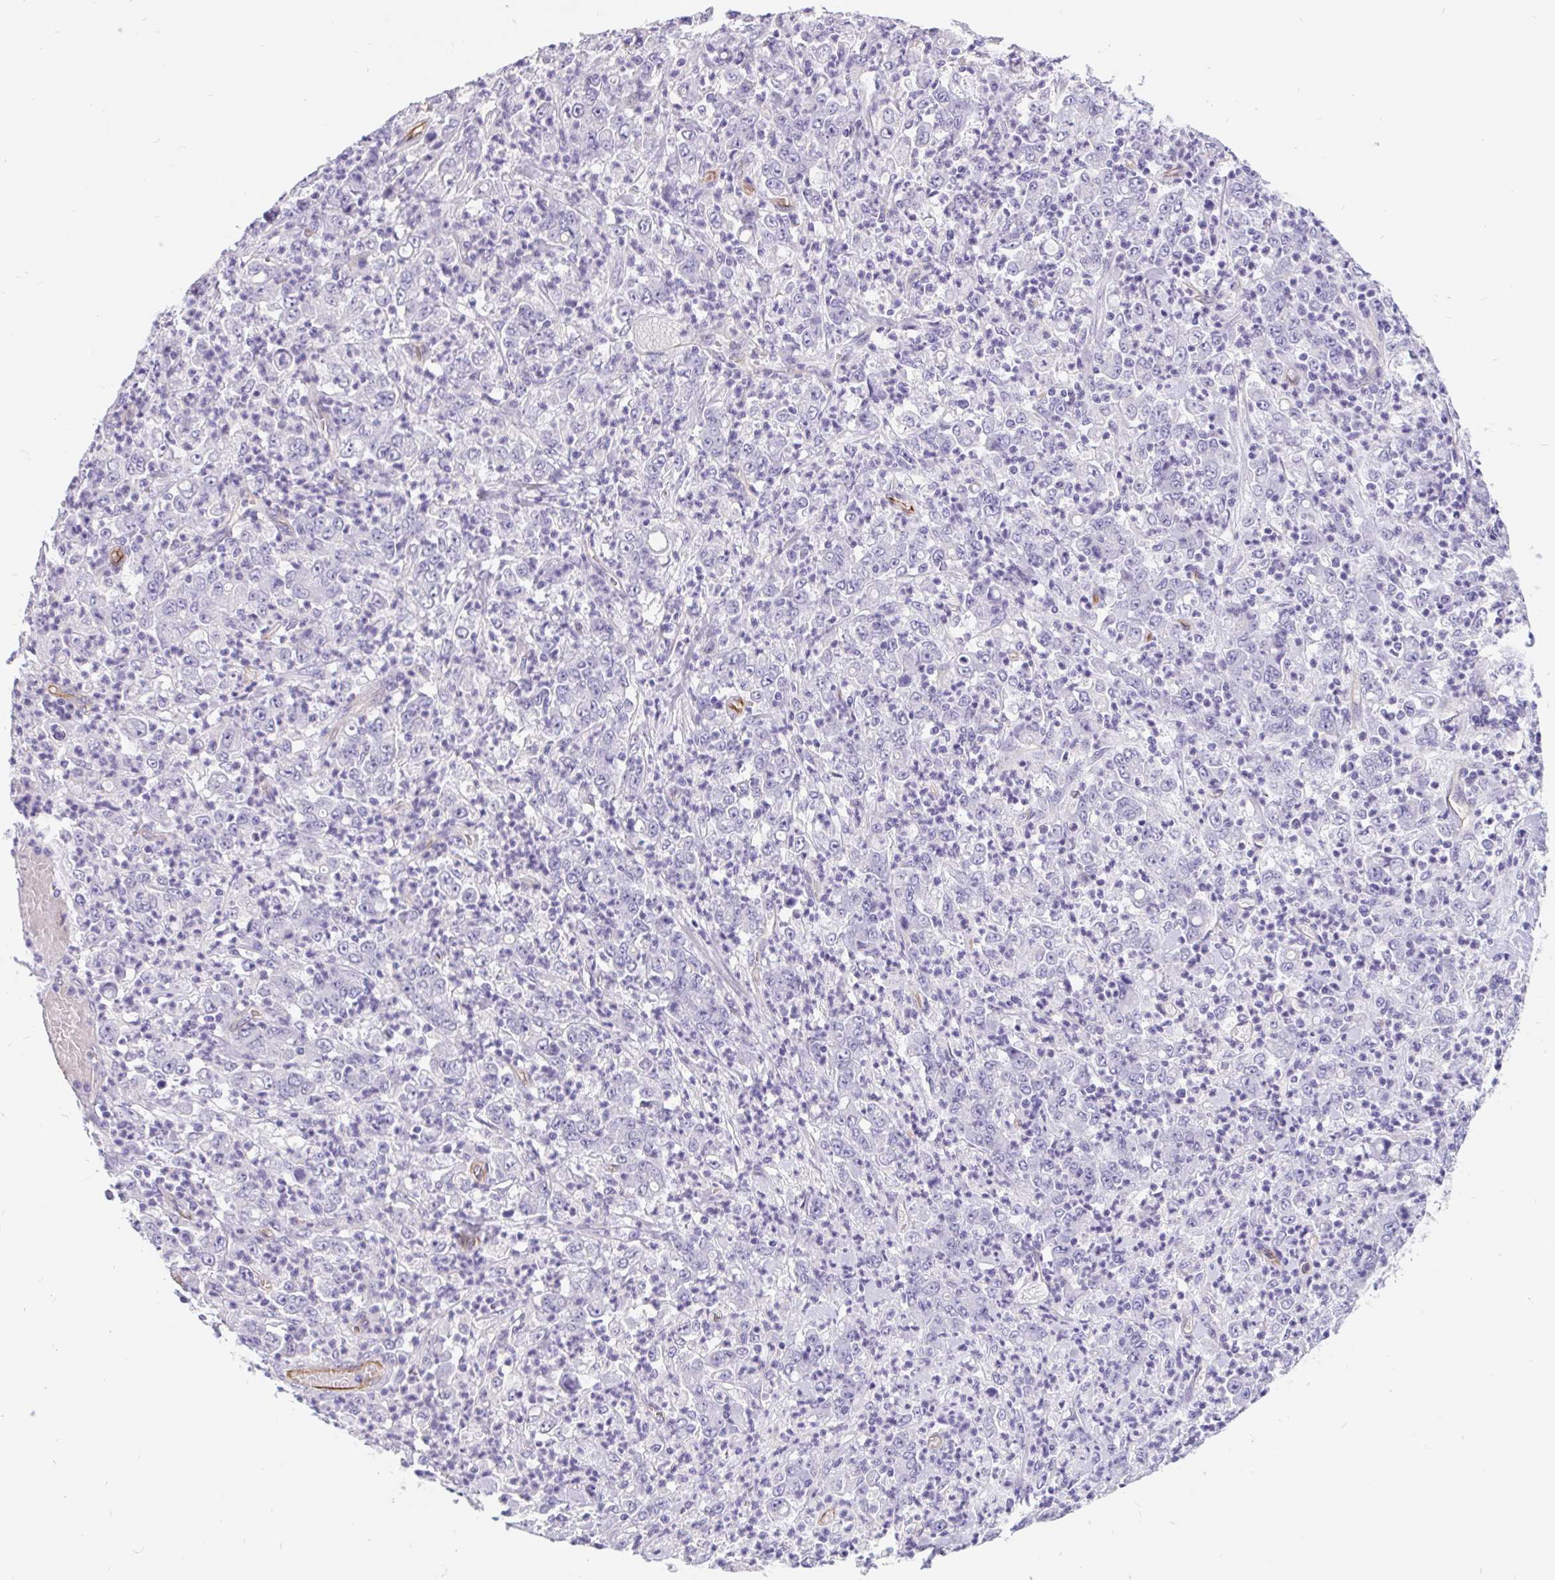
{"staining": {"intensity": "negative", "quantity": "none", "location": "none"}, "tissue": "stomach cancer", "cell_type": "Tumor cells", "image_type": "cancer", "snomed": [{"axis": "morphology", "description": "Adenocarcinoma, NOS"}, {"axis": "topography", "description": "Stomach, lower"}], "caption": "This image is of stomach cancer (adenocarcinoma) stained with immunohistochemistry (IHC) to label a protein in brown with the nuclei are counter-stained blue. There is no positivity in tumor cells.", "gene": "LIMCH1", "patient": {"sex": "female", "age": 71}}